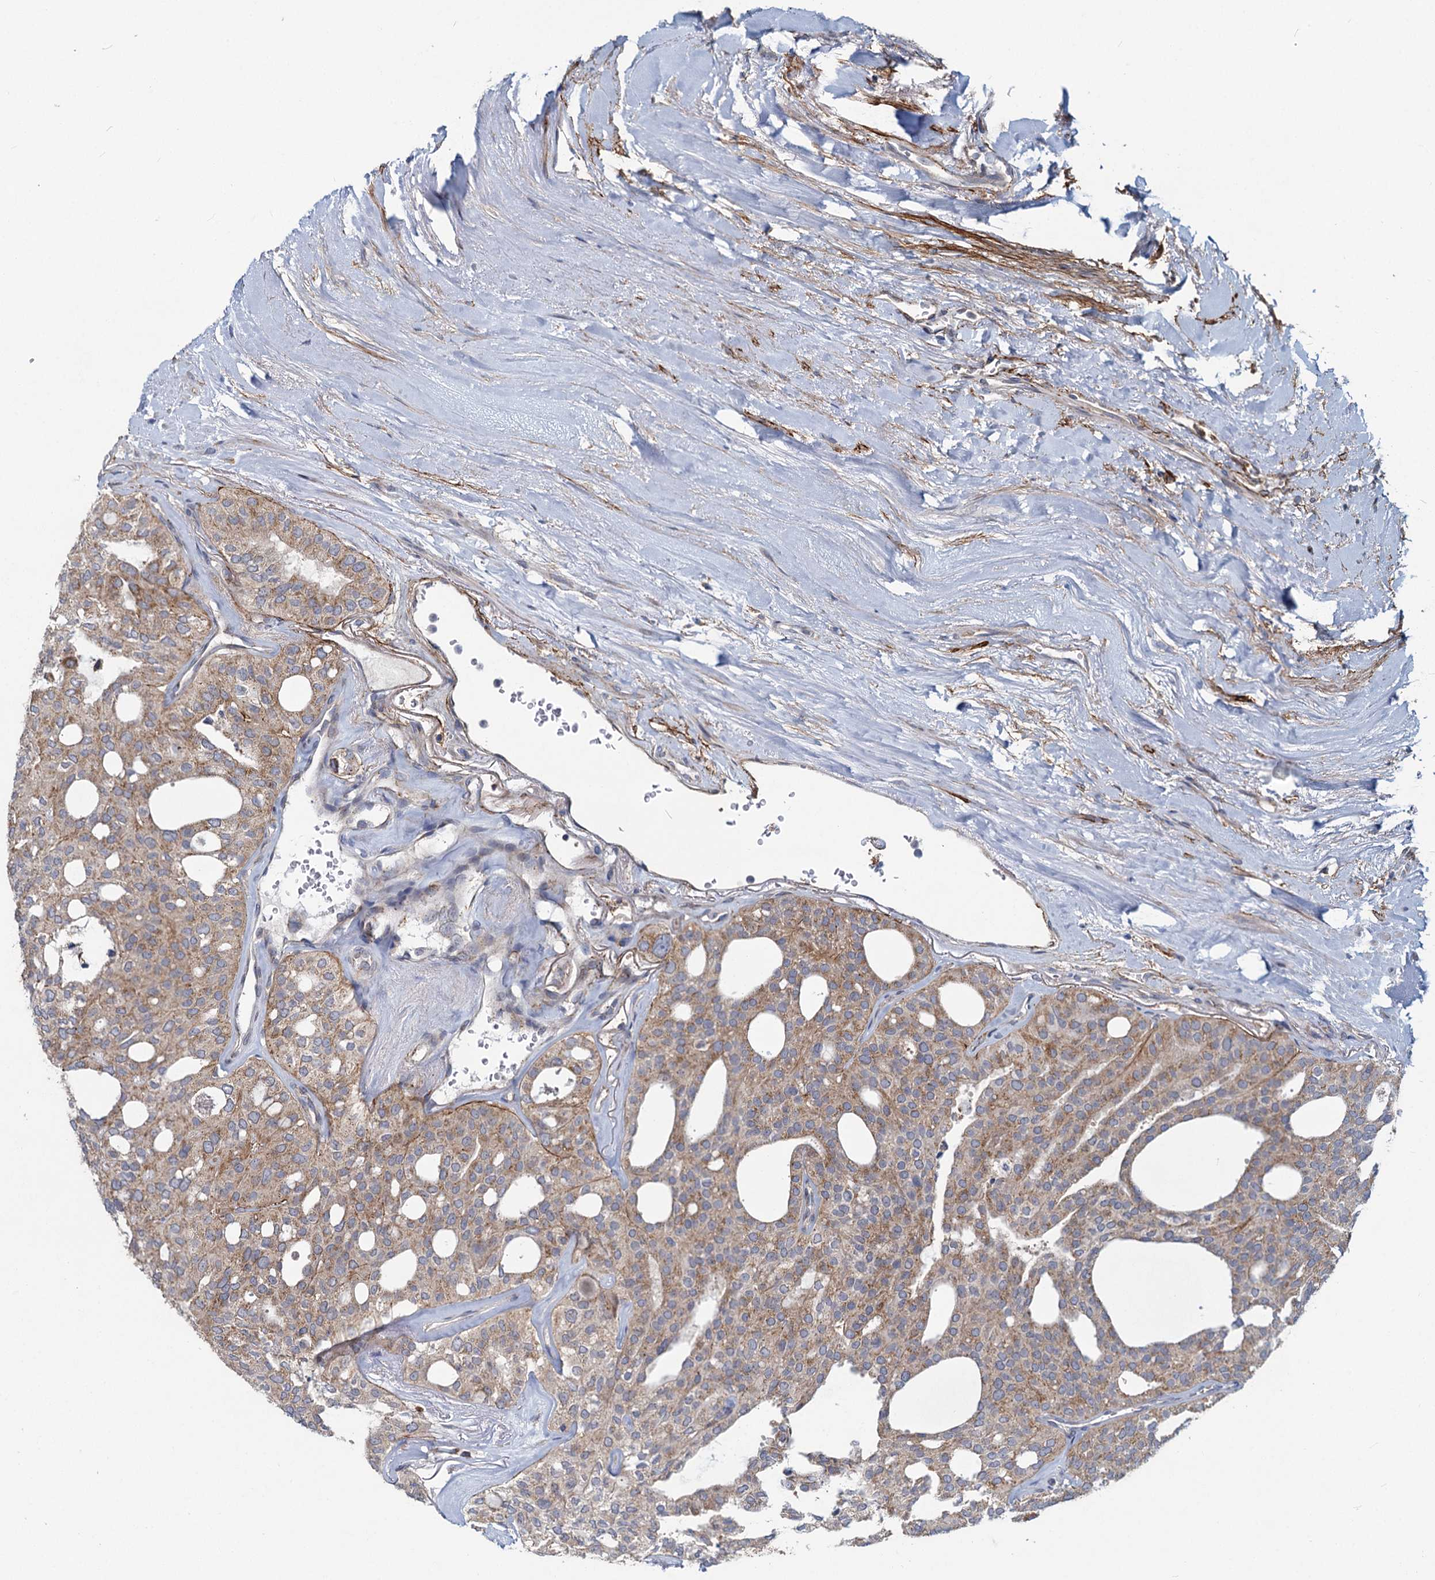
{"staining": {"intensity": "moderate", "quantity": ">75%", "location": "cytoplasmic/membranous"}, "tissue": "thyroid cancer", "cell_type": "Tumor cells", "image_type": "cancer", "snomed": [{"axis": "morphology", "description": "Follicular adenoma carcinoma, NOS"}, {"axis": "topography", "description": "Thyroid gland"}], "caption": "Moderate cytoplasmic/membranous protein expression is present in about >75% of tumor cells in thyroid follicular adenoma carcinoma.", "gene": "ADCY2", "patient": {"sex": "male", "age": 75}}